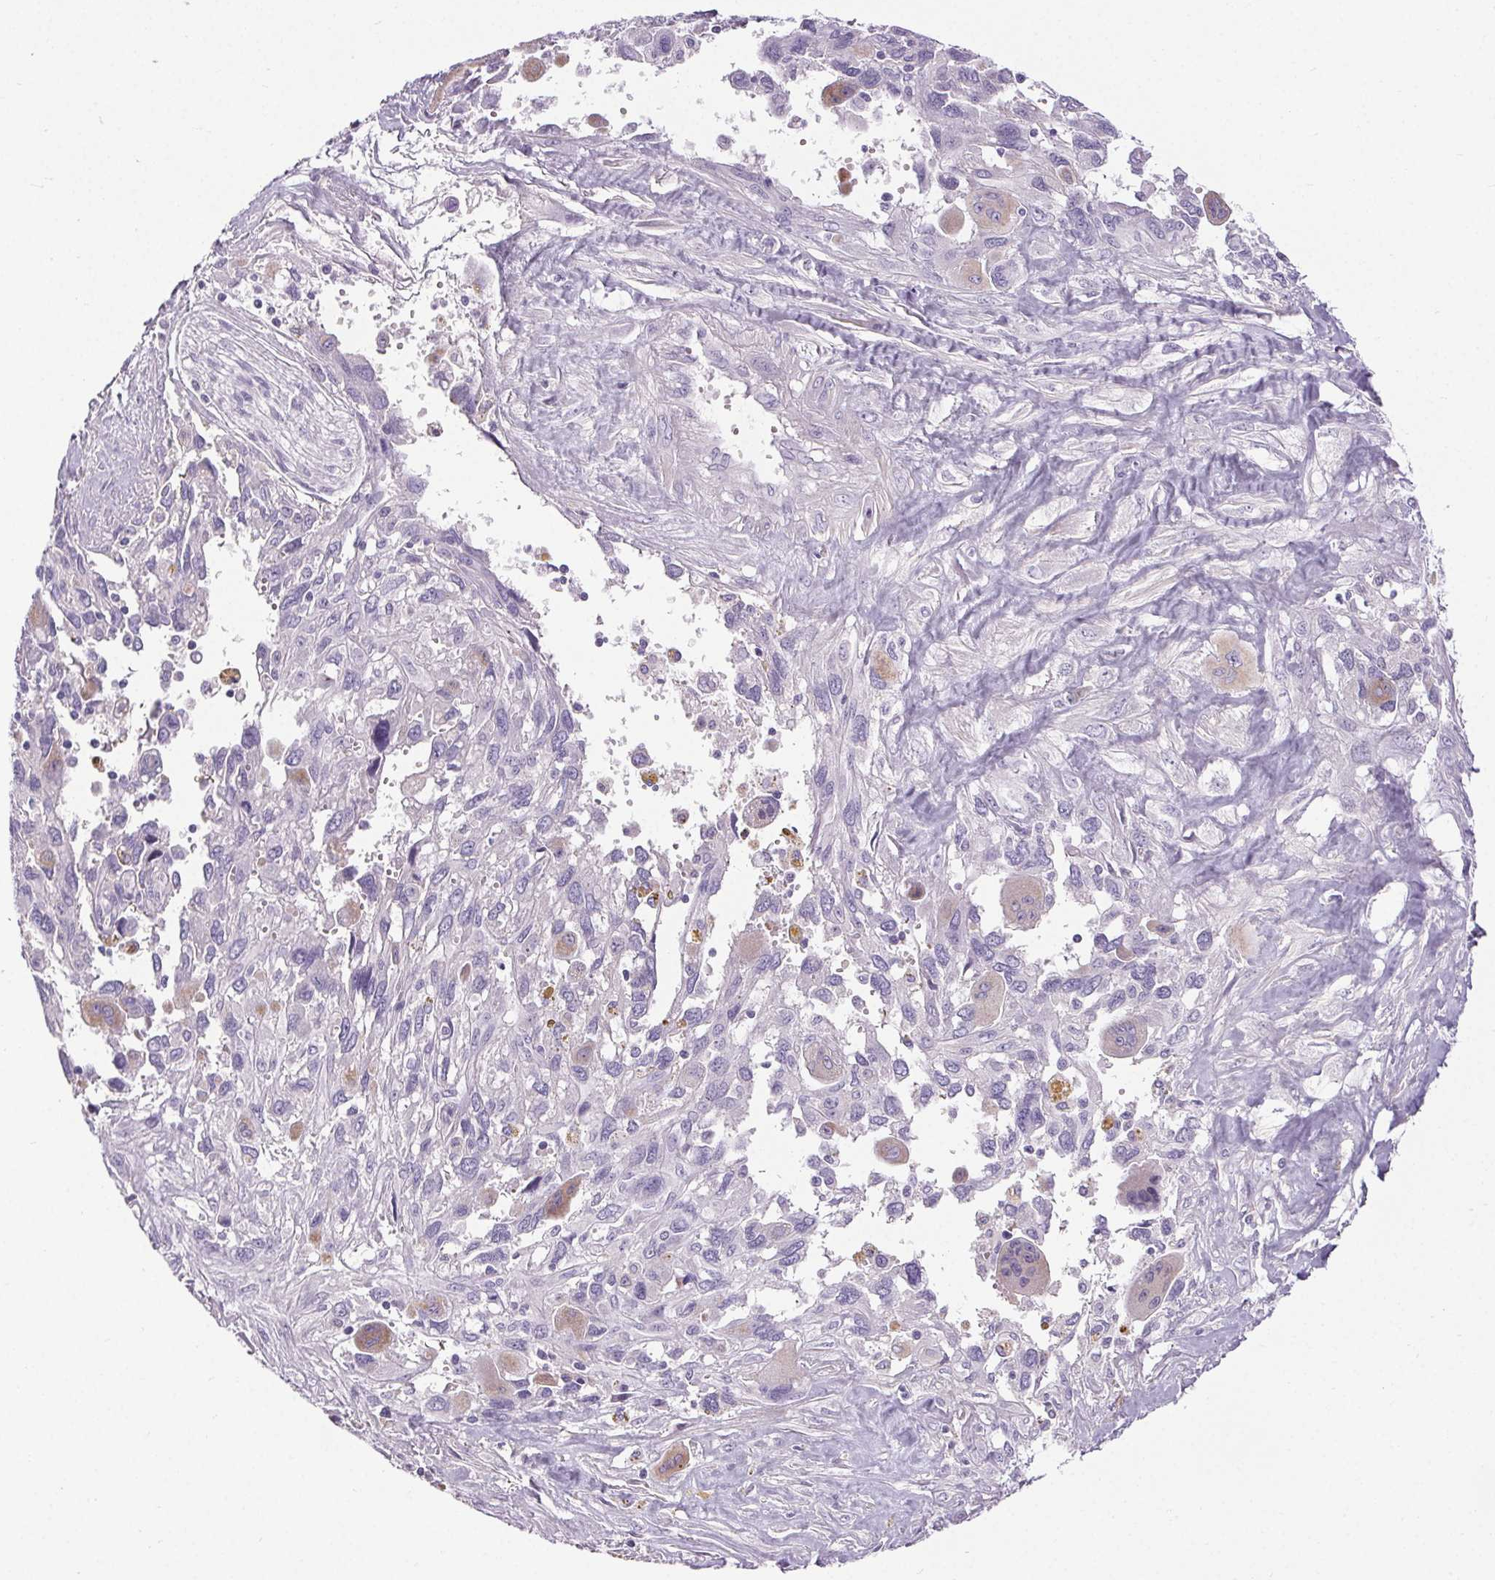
{"staining": {"intensity": "weak", "quantity": "<25%", "location": "cytoplasmic/membranous"}, "tissue": "pancreatic cancer", "cell_type": "Tumor cells", "image_type": "cancer", "snomed": [{"axis": "morphology", "description": "Adenocarcinoma, NOS"}, {"axis": "topography", "description": "Pancreas"}], "caption": "The IHC histopathology image has no significant expression in tumor cells of pancreatic cancer (adenocarcinoma) tissue. The staining was performed using DAB (3,3'-diaminobenzidine) to visualize the protein expression in brown, while the nuclei were stained in blue with hematoxylin (Magnification: 20x).", "gene": "ELAVL2", "patient": {"sex": "female", "age": 47}}